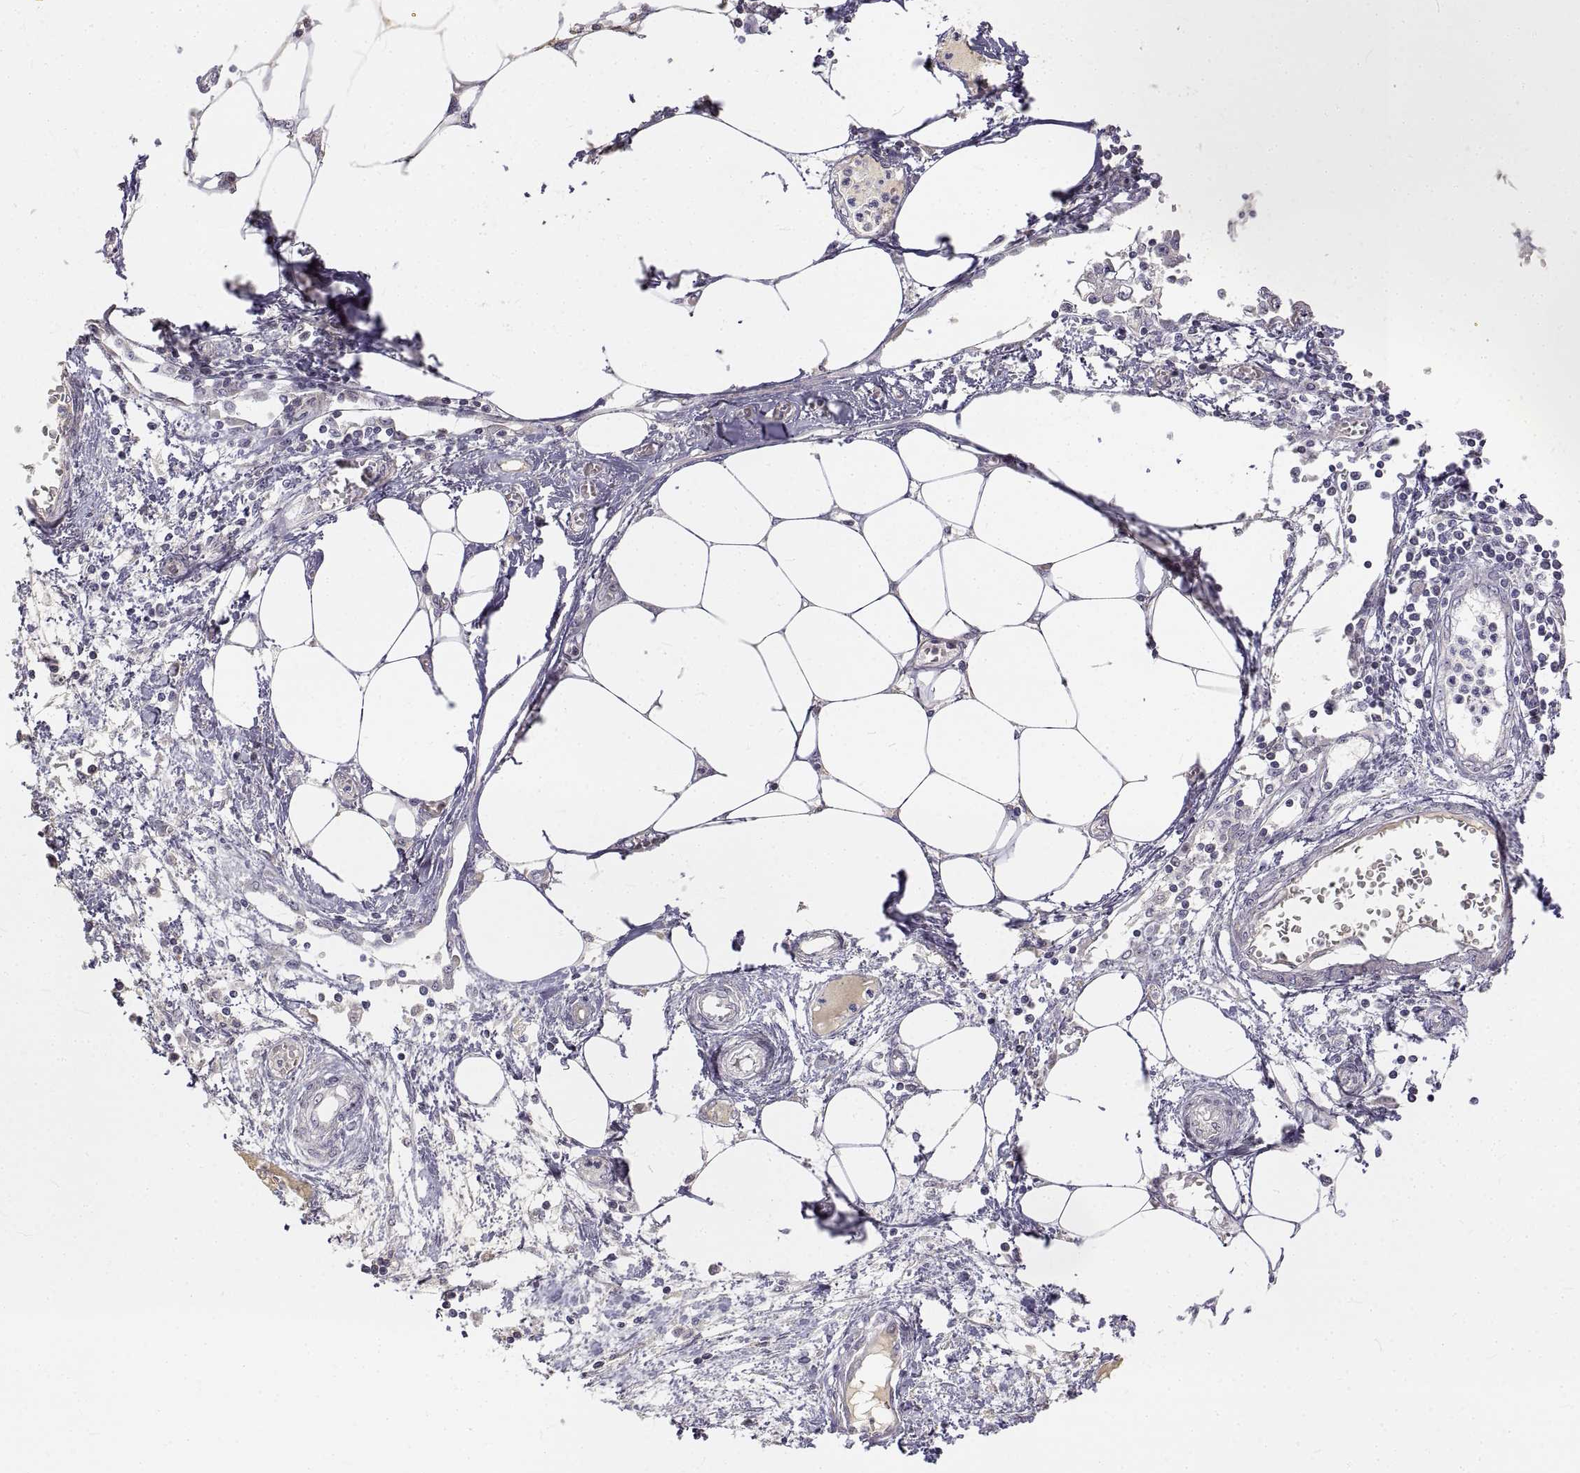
{"staining": {"intensity": "negative", "quantity": "none", "location": "none"}, "tissue": "endometrial cancer", "cell_type": "Tumor cells", "image_type": "cancer", "snomed": [{"axis": "morphology", "description": "Adenocarcinoma, NOS"}, {"axis": "morphology", "description": "Adenocarcinoma, metastatic, NOS"}, {"axis": "topography", "description": "Adipose tissue"}, {"axis": "topography", "description": "Endometrium"}], "caption": "Immunohistochemistry of human endometrial cancer displays no expression in tumor cells.", "gene": "ANO2", "patient": {"sex": "female", "age": 67}}